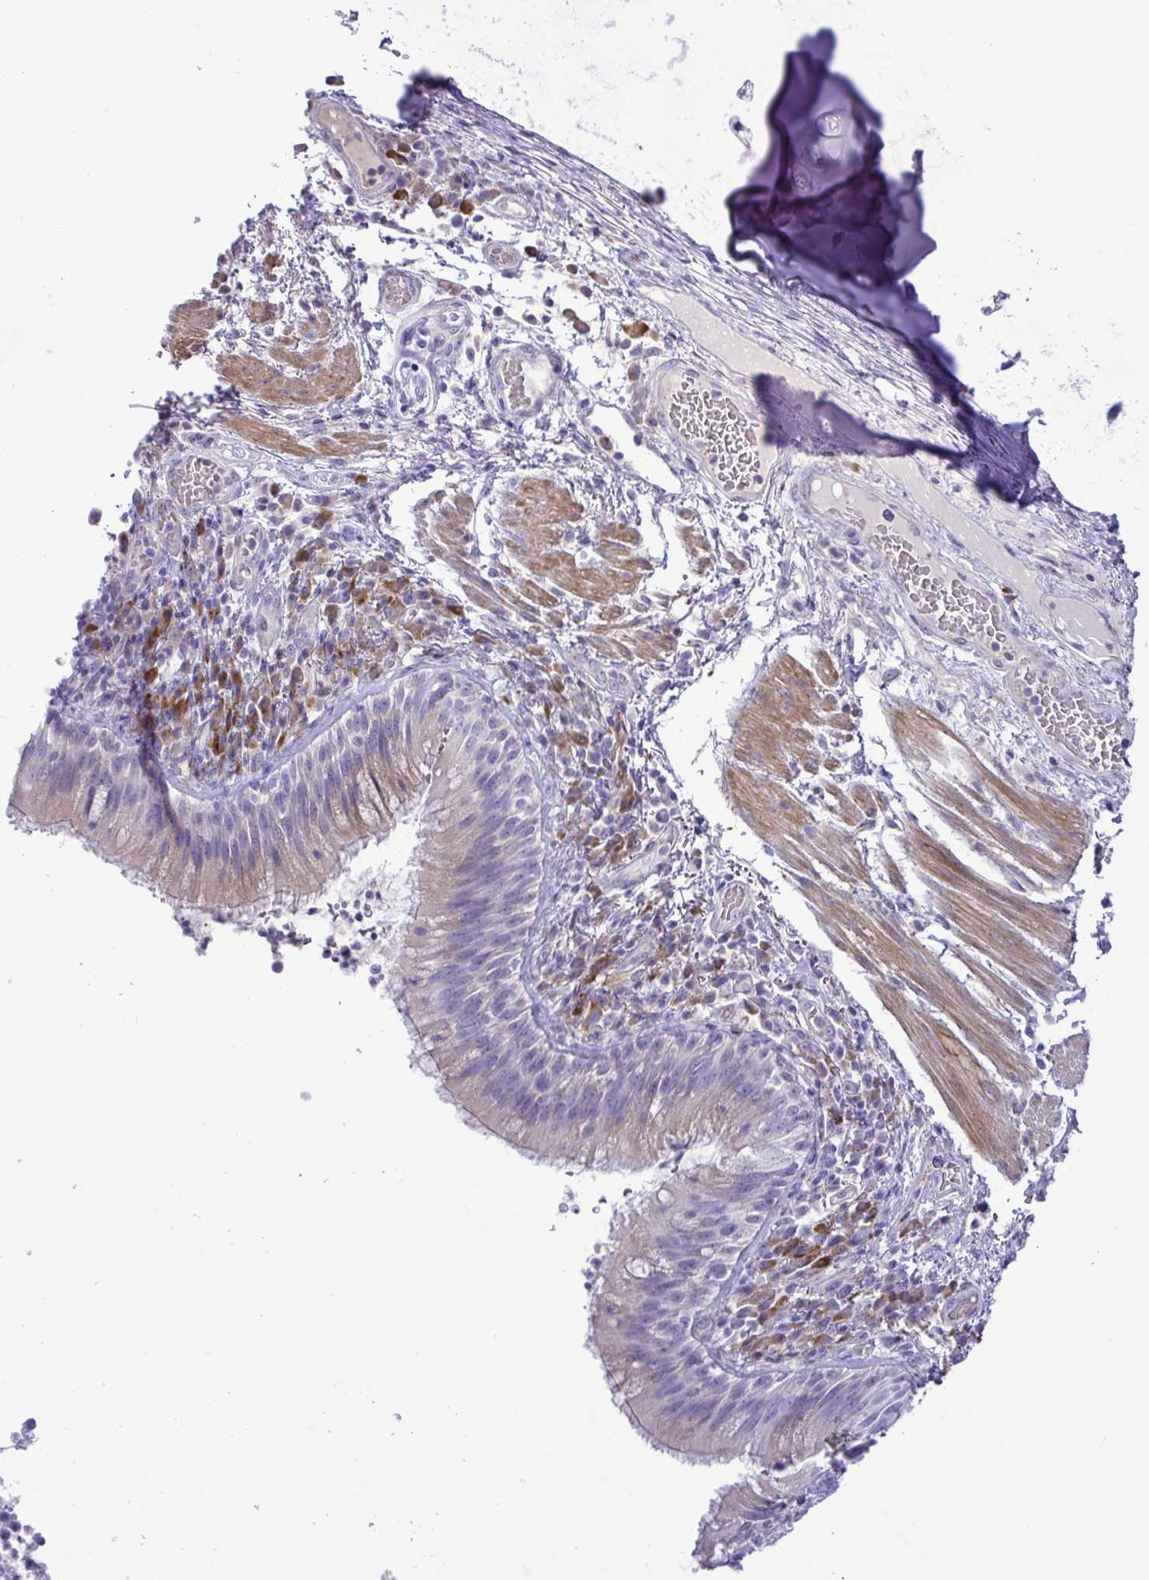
{"staining": {"intensity": "weak", "quantity": "25%-75%", "location": "cytoplasmic/membranous"}, "tissue": "bronchus", "cell_type": "Respiratory epithelial cells", "image_type": "normal", "snomed": [{"axis": "morphology", "description": "Normal tissue, NOS"}, {"axis": "topography", "description": "Cartilage tissue"}, {"axis": "topography", "description": "Bronchus"}], "caption": "Protein staining demonstrates weak cytoplasmic/membranous positivity in approximately 25%-75% of respiratory epithelial cells in normal bronchus. (brown staining indicates protein expression, while blue staining denotes nuclei).", "gene": "FAM86B1", "patient": {"sex": "male", "age": 56}}